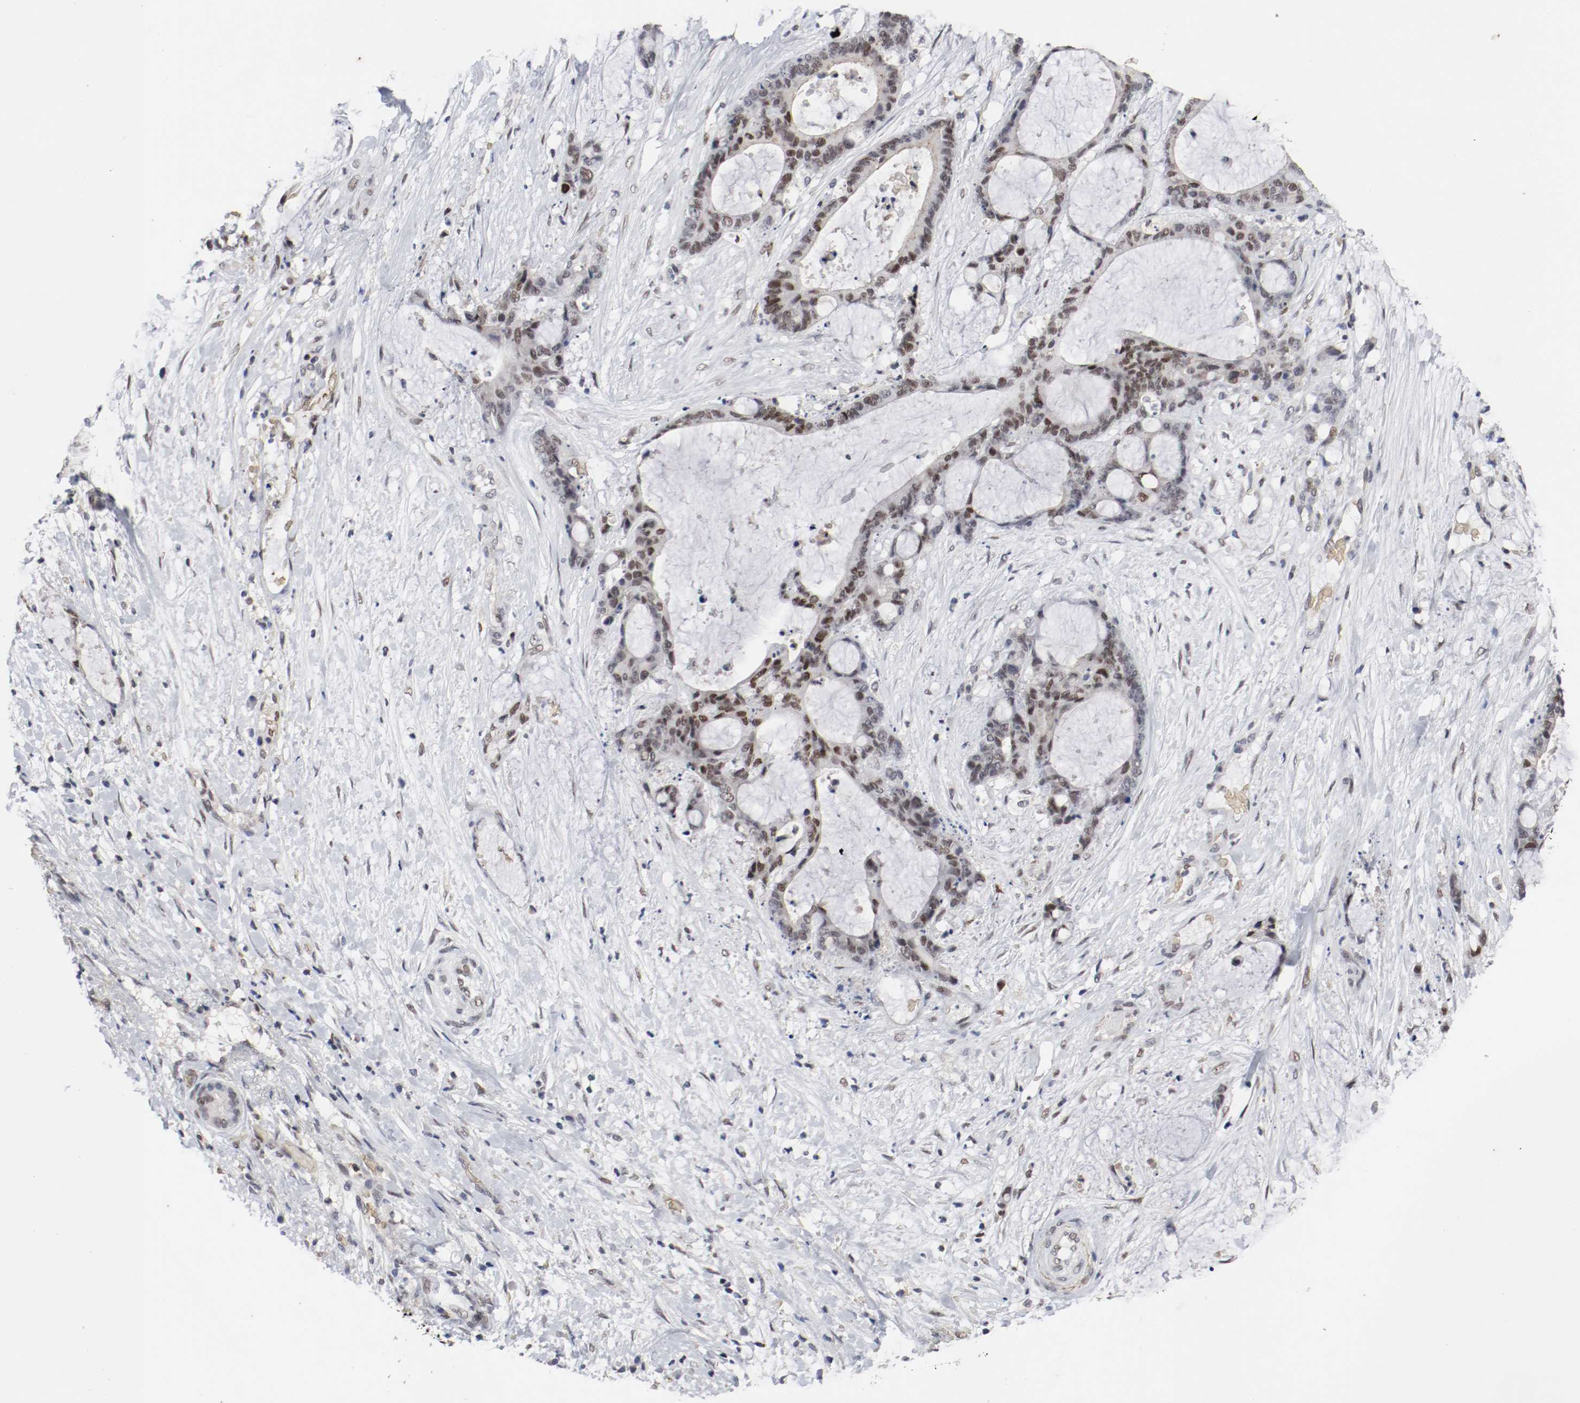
{"staining": {"intensity": "weak", "quantity": "25%-75%", "location": "nuclear"}, "tissue": "liver cancer", "cell_type": "Tumor cells", "image_type": "cancer", "snomed": [{"axis": "morphology", "description": "Cholangiocarcinoma"}, {"axis": "topography", "description": "Liver"}], "caption": "Immunohistochemical staining of human liver cancer (cholangiocarcinoma) demonstrates low levels of weak nuclear staining in approximately 25%-75% of tumor cells. (Stains: DAB (3,3'-diaminobenzidine) in brown, nuclei in blue, Microscopy: brightfield microscopy at high magnification).", "gene": "JUND", "patient": {"sex": "female", "age": 73}}